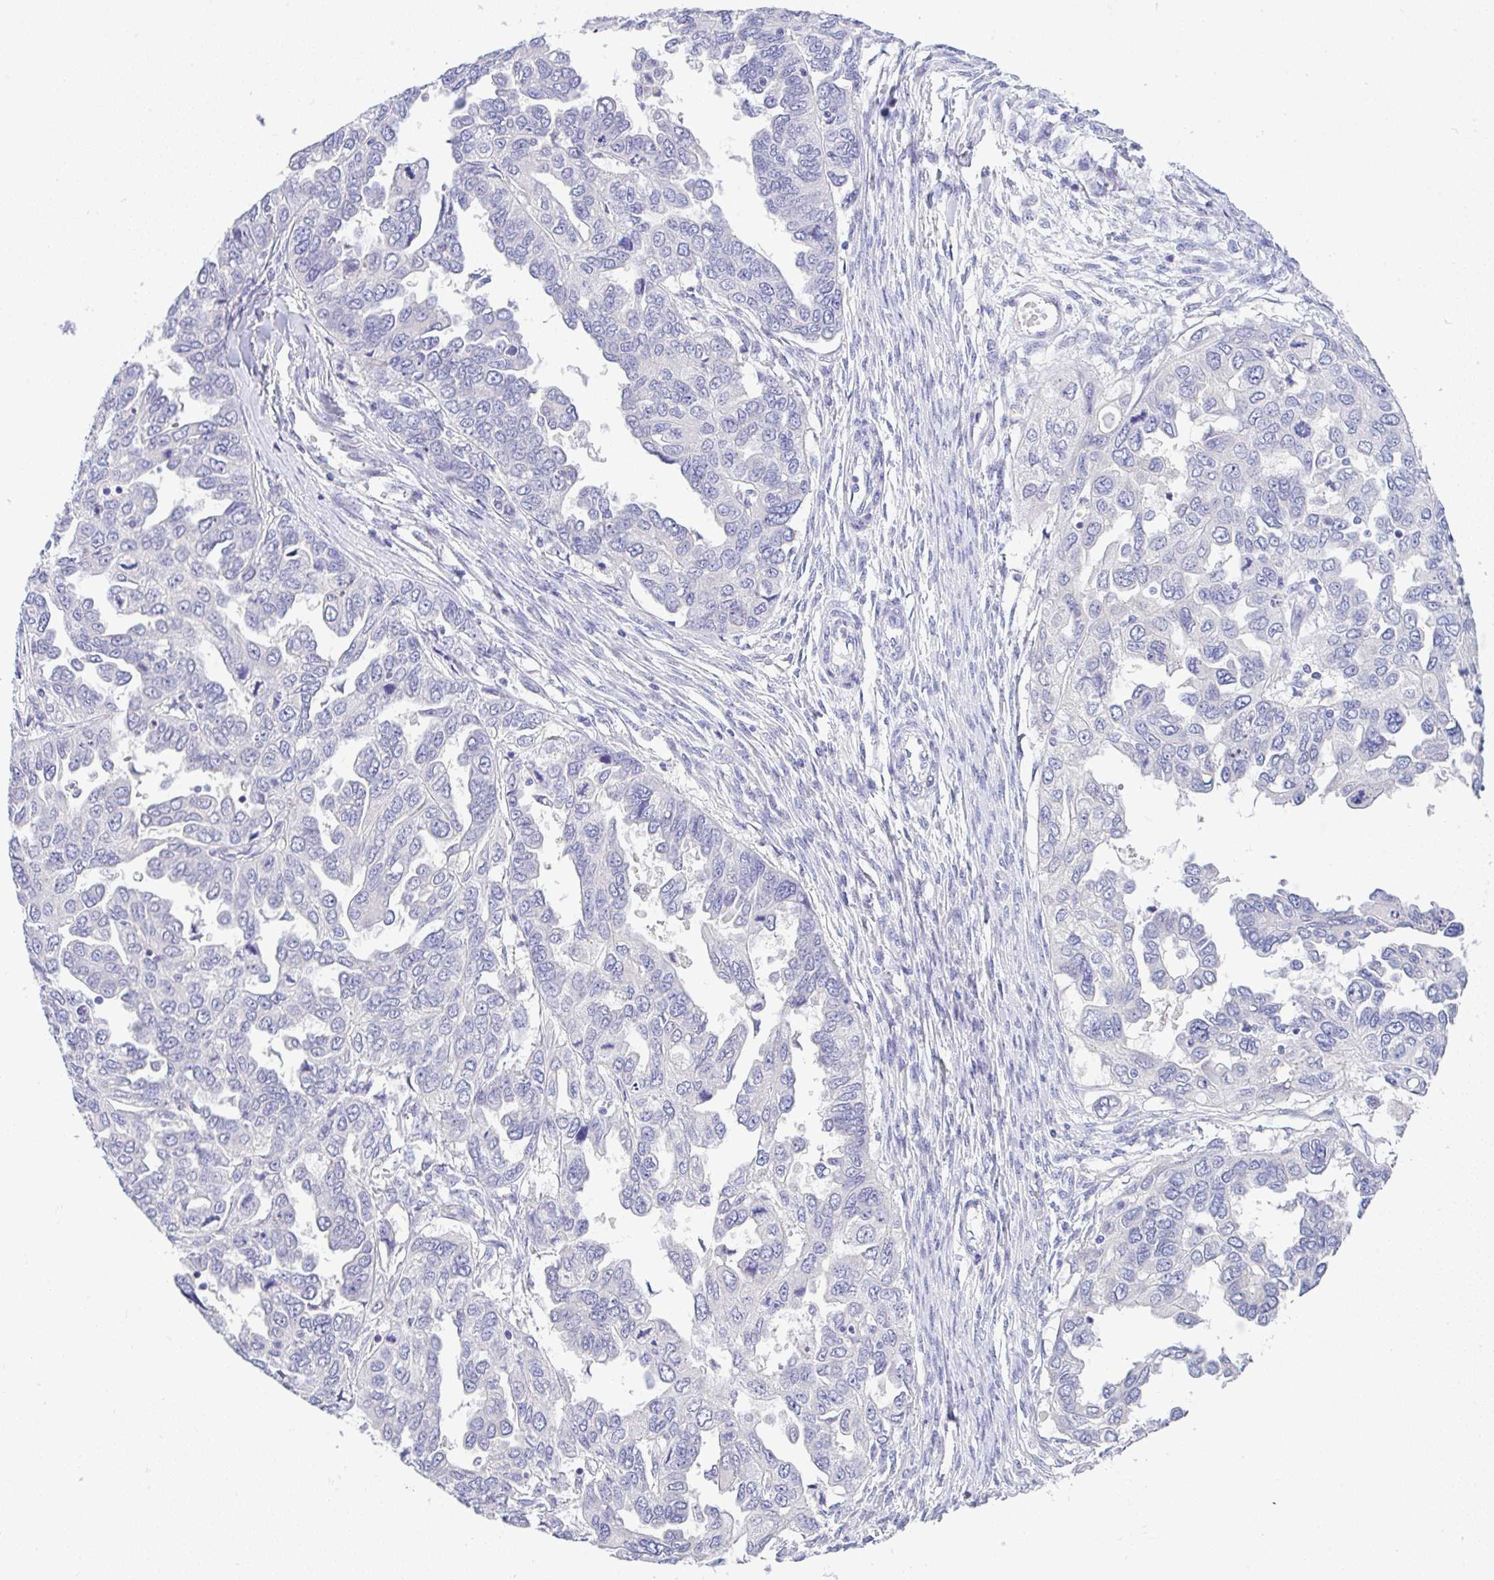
{"staining": {"intensity": "negative", "quantity": "none", "location": "none"}, "tissue": "ovarian cancer", "cell_type": "Tumor cells", "image_type": "cancer", "snomed": [{"axis": "morphology", "description": "Cystadenocarcinoma, serous, NOS"}, {"axis": "topography", "description": "Ovary"}], "caption": "DAB immunohistochemical staining of human serous cystadenocarcinoma (ovarian) exhibits no significant staining in tumor cells.", "gene": "SERPINE3", "patient": {"sex": "female", "age": 53}}